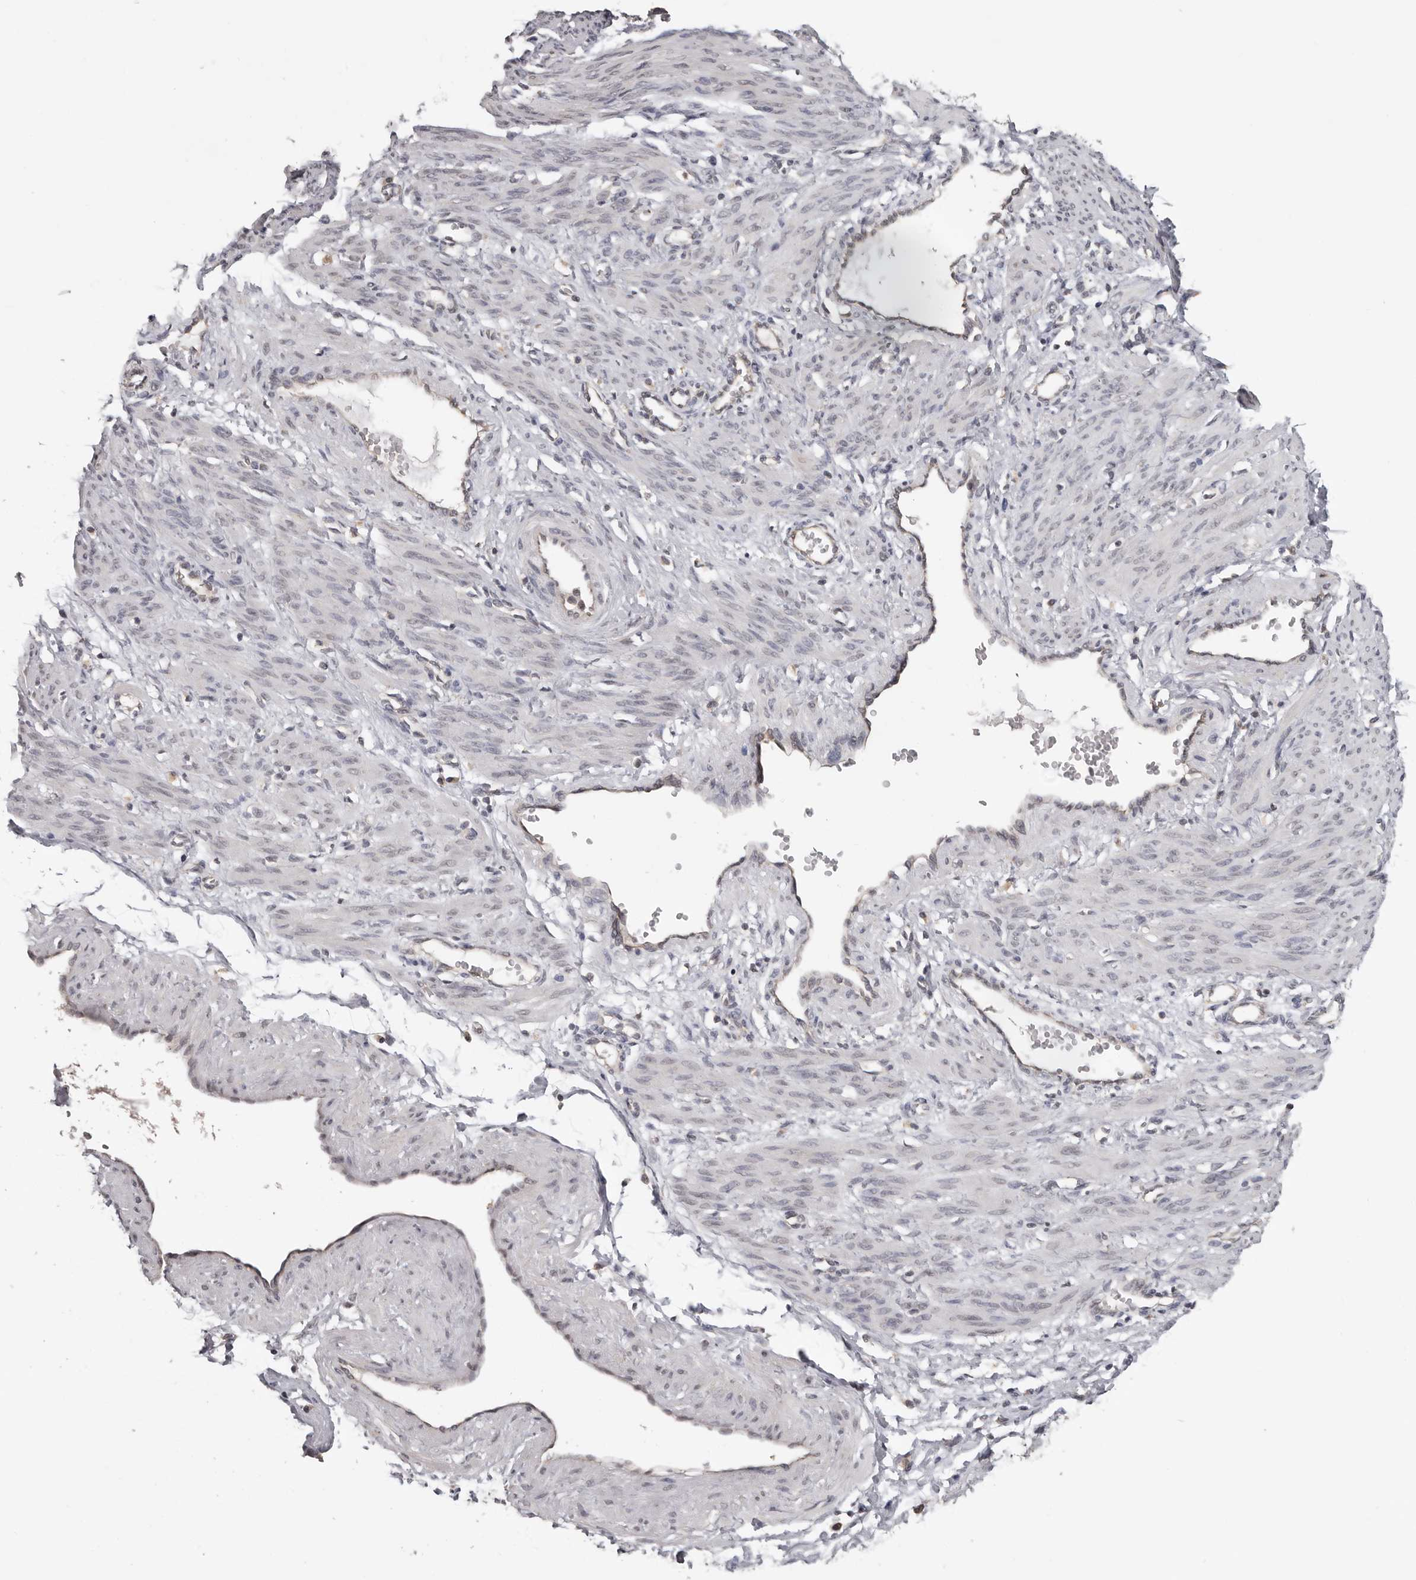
{"staining": {"intensity": "negative", "quantity": "none", "location": "none"}, "tissue": "smooth muscle", "cell_type": "Smooth muscle cells", "image_type": "normal", "snomed": [{"axis": "morphology", "description": "Normal tissue, NOS"}, {"axis": "topography", "description": "Endometrium"}], "caption": "Immunohistochemical staining of normal human smooth muscle exhibits no significant expression in smooth muscle cells.", "gene": "MOGAT2", "patient": {"sex": "female", "age": 33}}